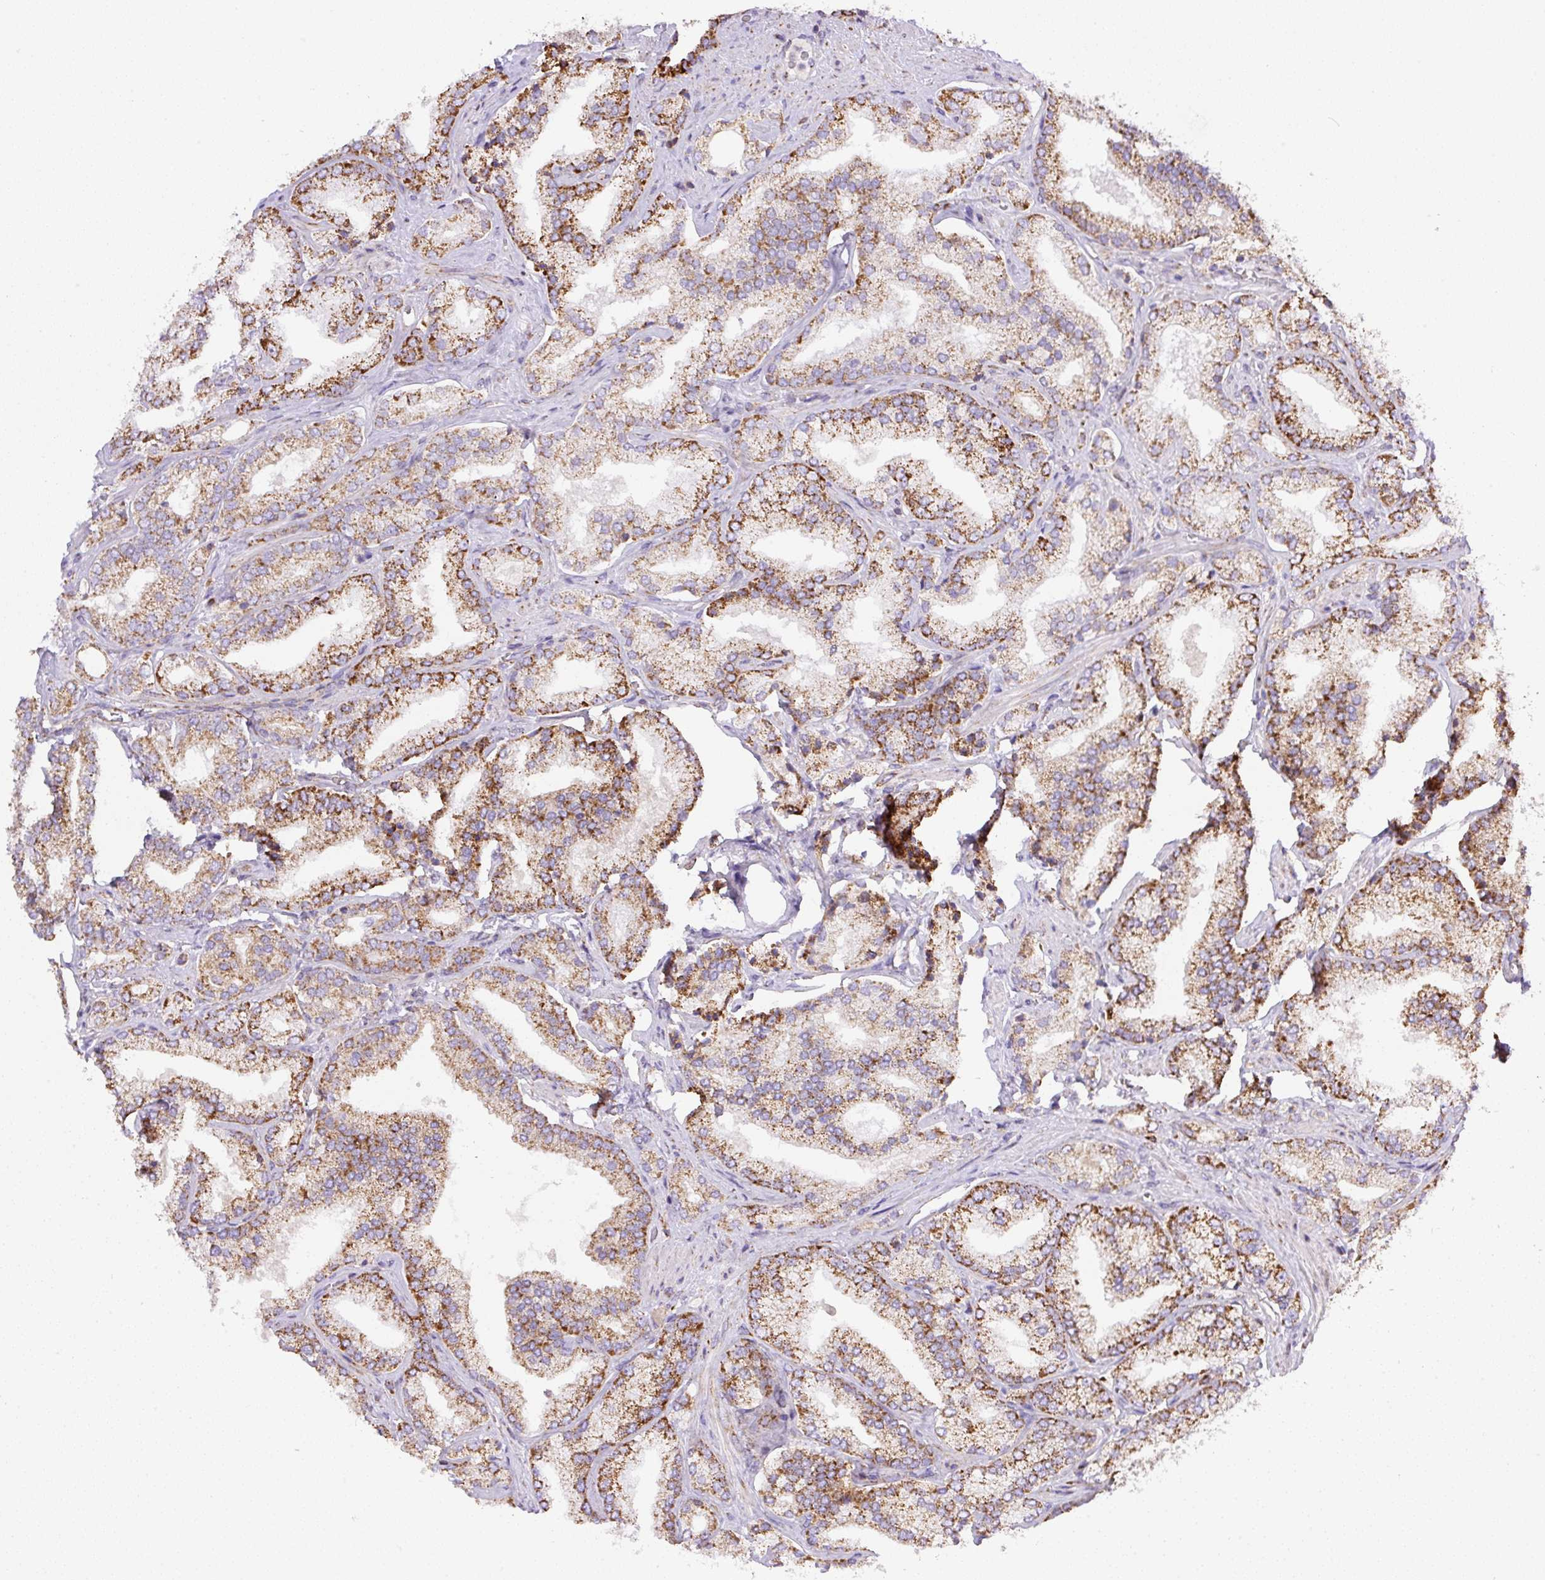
{"staining": {"intensity": "moderate", "quantity": ">75%", "location": "cytoplasmic/membranous"}, "tissue": "prostate cancer", "cell_type": "Tumor cells", "image_type": "cancer", "snomed": [{"axis": "morphology", "description": "Adenocarcinoma, High grade"}, {"axis": "topography", "description": "Prostate"}], "caption": "Immunohistochemical staining of prostate high-grade adenocarcinoma exhibits moderate cytoplasmic/membranous protein staining in about >75% of tumor cells. (DAB (3,3'-diaminobenzidine) = brown stain, brightfield microscopy at high magnification).", "gene": "NF1", "patient": {"sex": "male", "age": 68}}